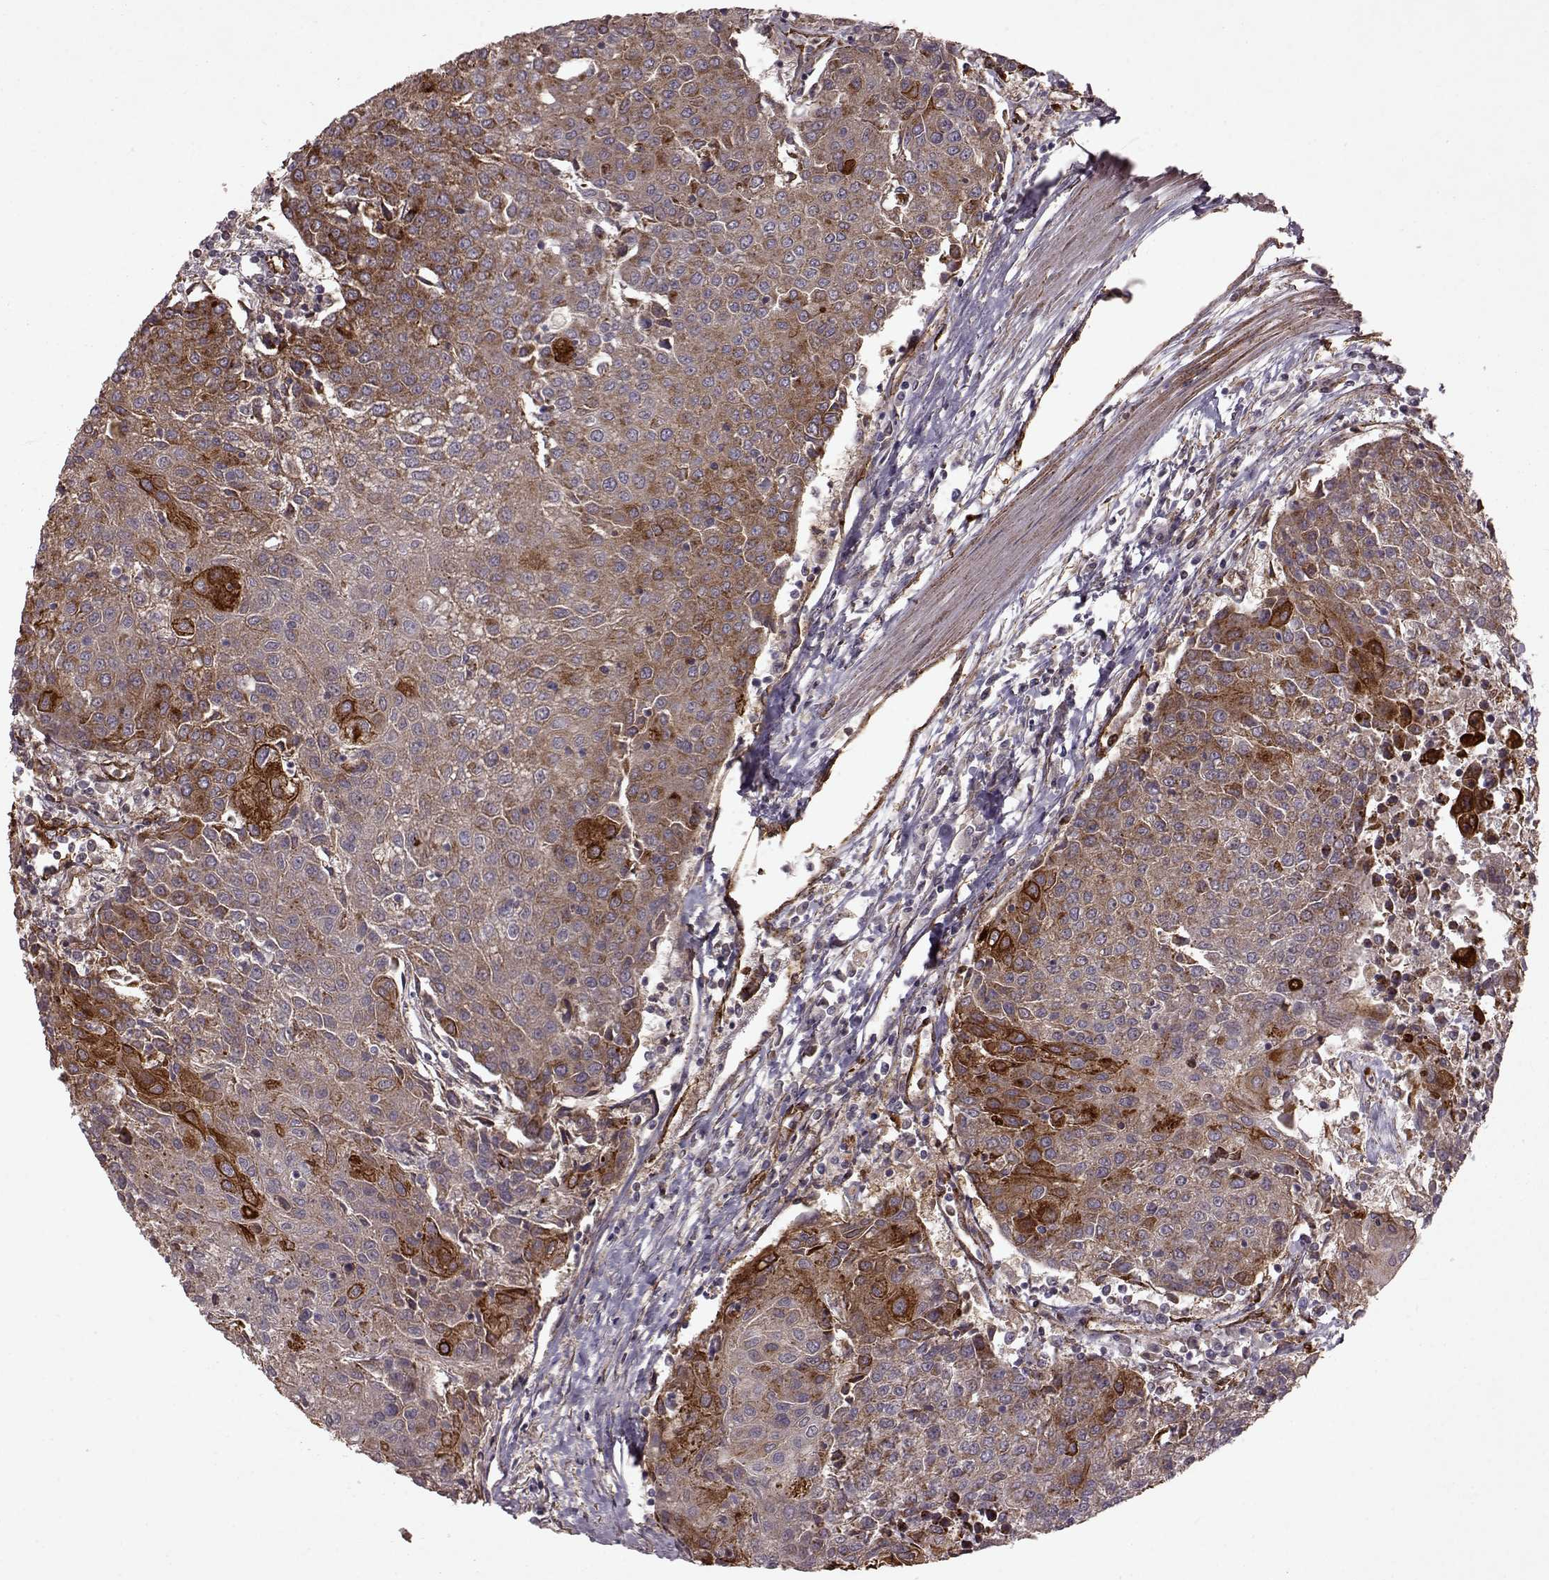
{"staining": {"intensity": "moderate", "quantity": ">75%", "location": "cytoplasmic/membranous"}, "tissue": "urothelial cancer", "cell_type": "Tumor cells", "image_type": "cancer", "snomed": [{"axis": "morphology", "description": "Urothelial carcinoma, High grade"}, {"axis": "topography", "description": "Urinary bladder"}], "caption": "Urothelial cancer was stained to show a protein in brown. There is medium levels of moderate cytoplasmic/membranous expression in about >75% of tumor cells.", "gene": "FXN", "patient": {"sex": "female", "age": 85}}